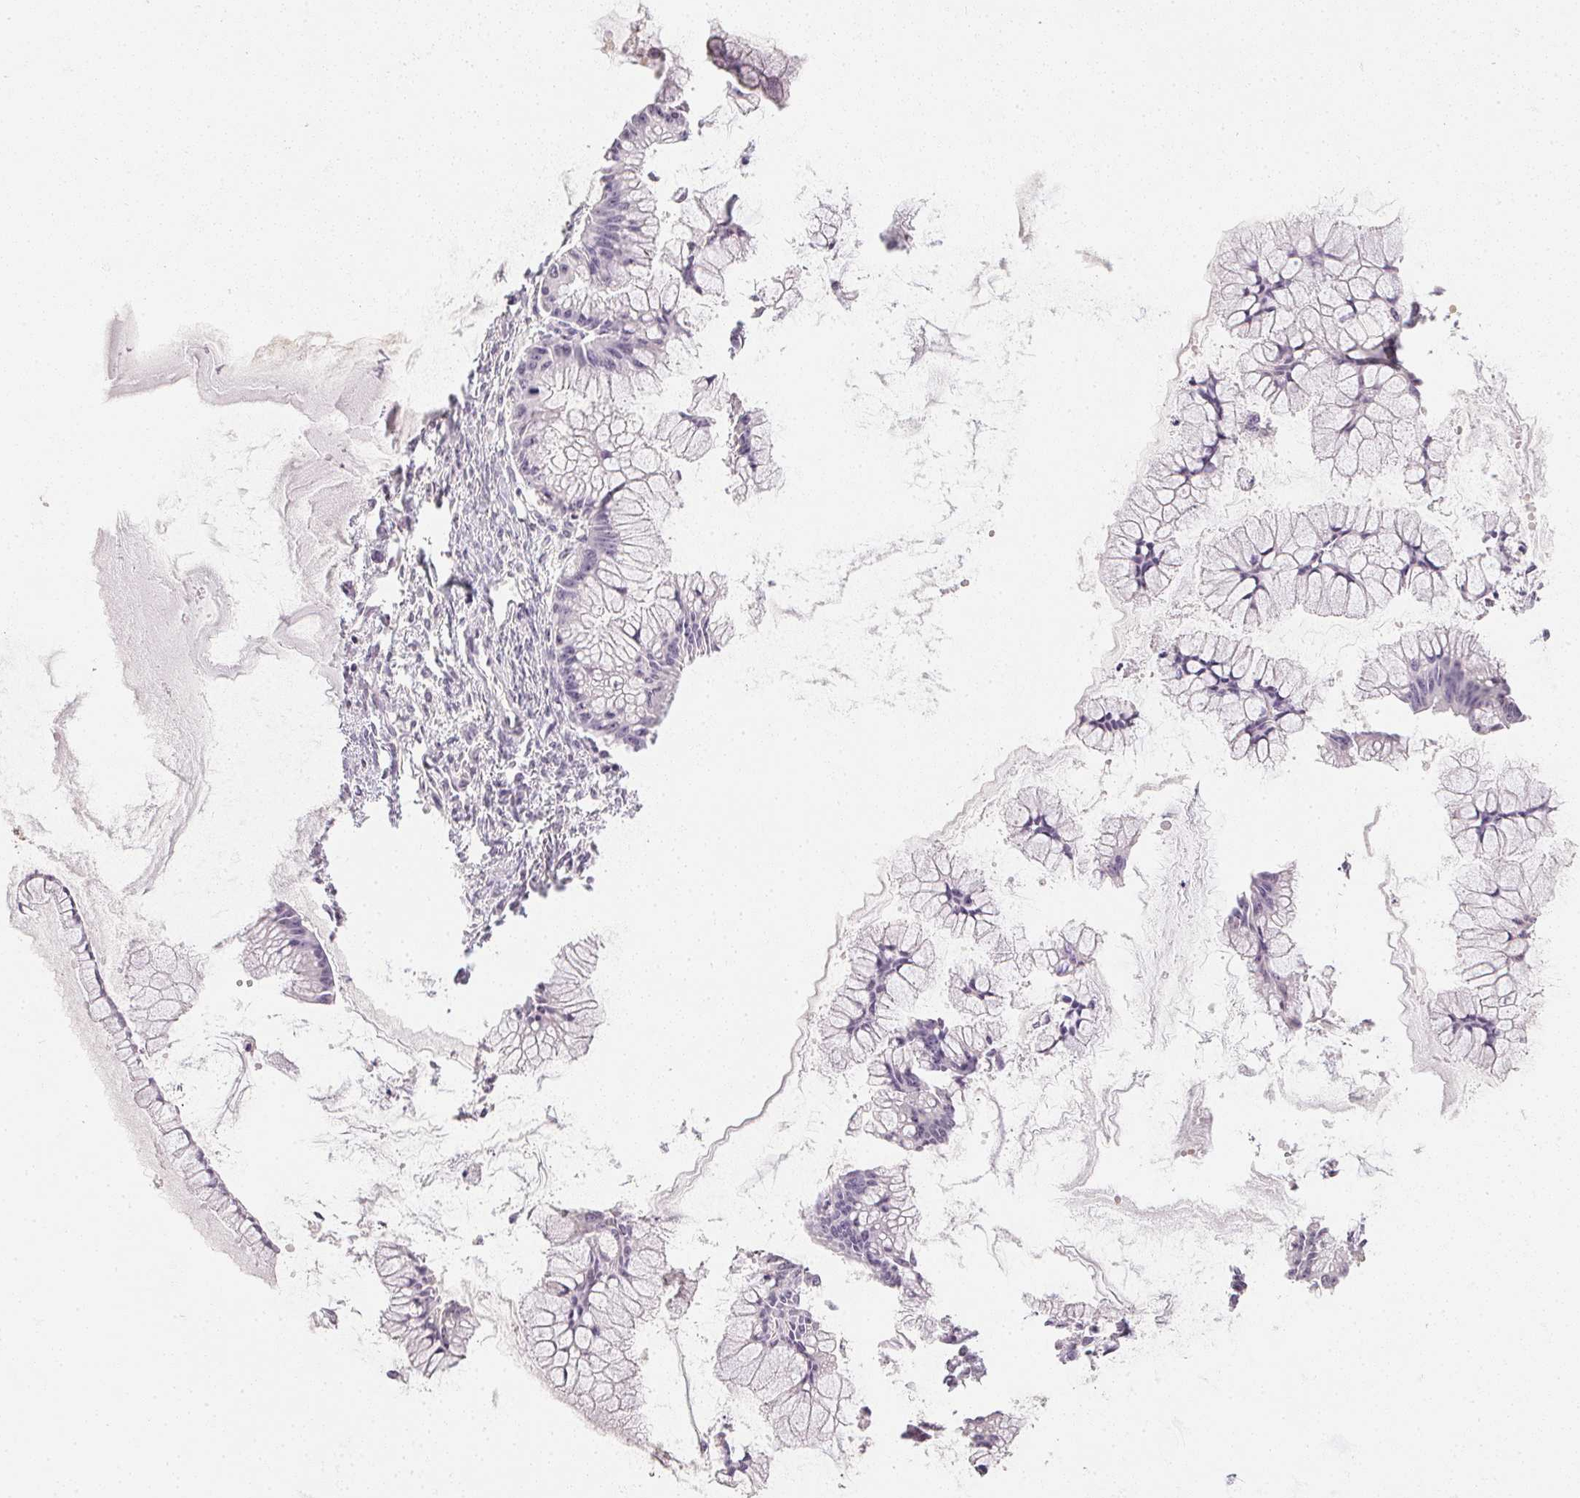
{"staining": {"intensity": "negative", "quantity": "none", "location": "none"}, "tissue": "ovarian cancer", "cell_type": "Tumor cells", "image_type": "cancer", "snomed": [{"axis": "morphology", "description": "Cystadenocarcinoma, mucinous, NOS"}, {"axis": "topography", "description": "Ovary"}], "caption": "Human ovarian cancer (mucinous cystadenocarcinoma) stained for a protein using IHC exhibits no positivity in tumor cells.", "gene": "PPY", "patient": {"sex": "female", "age": 41}}